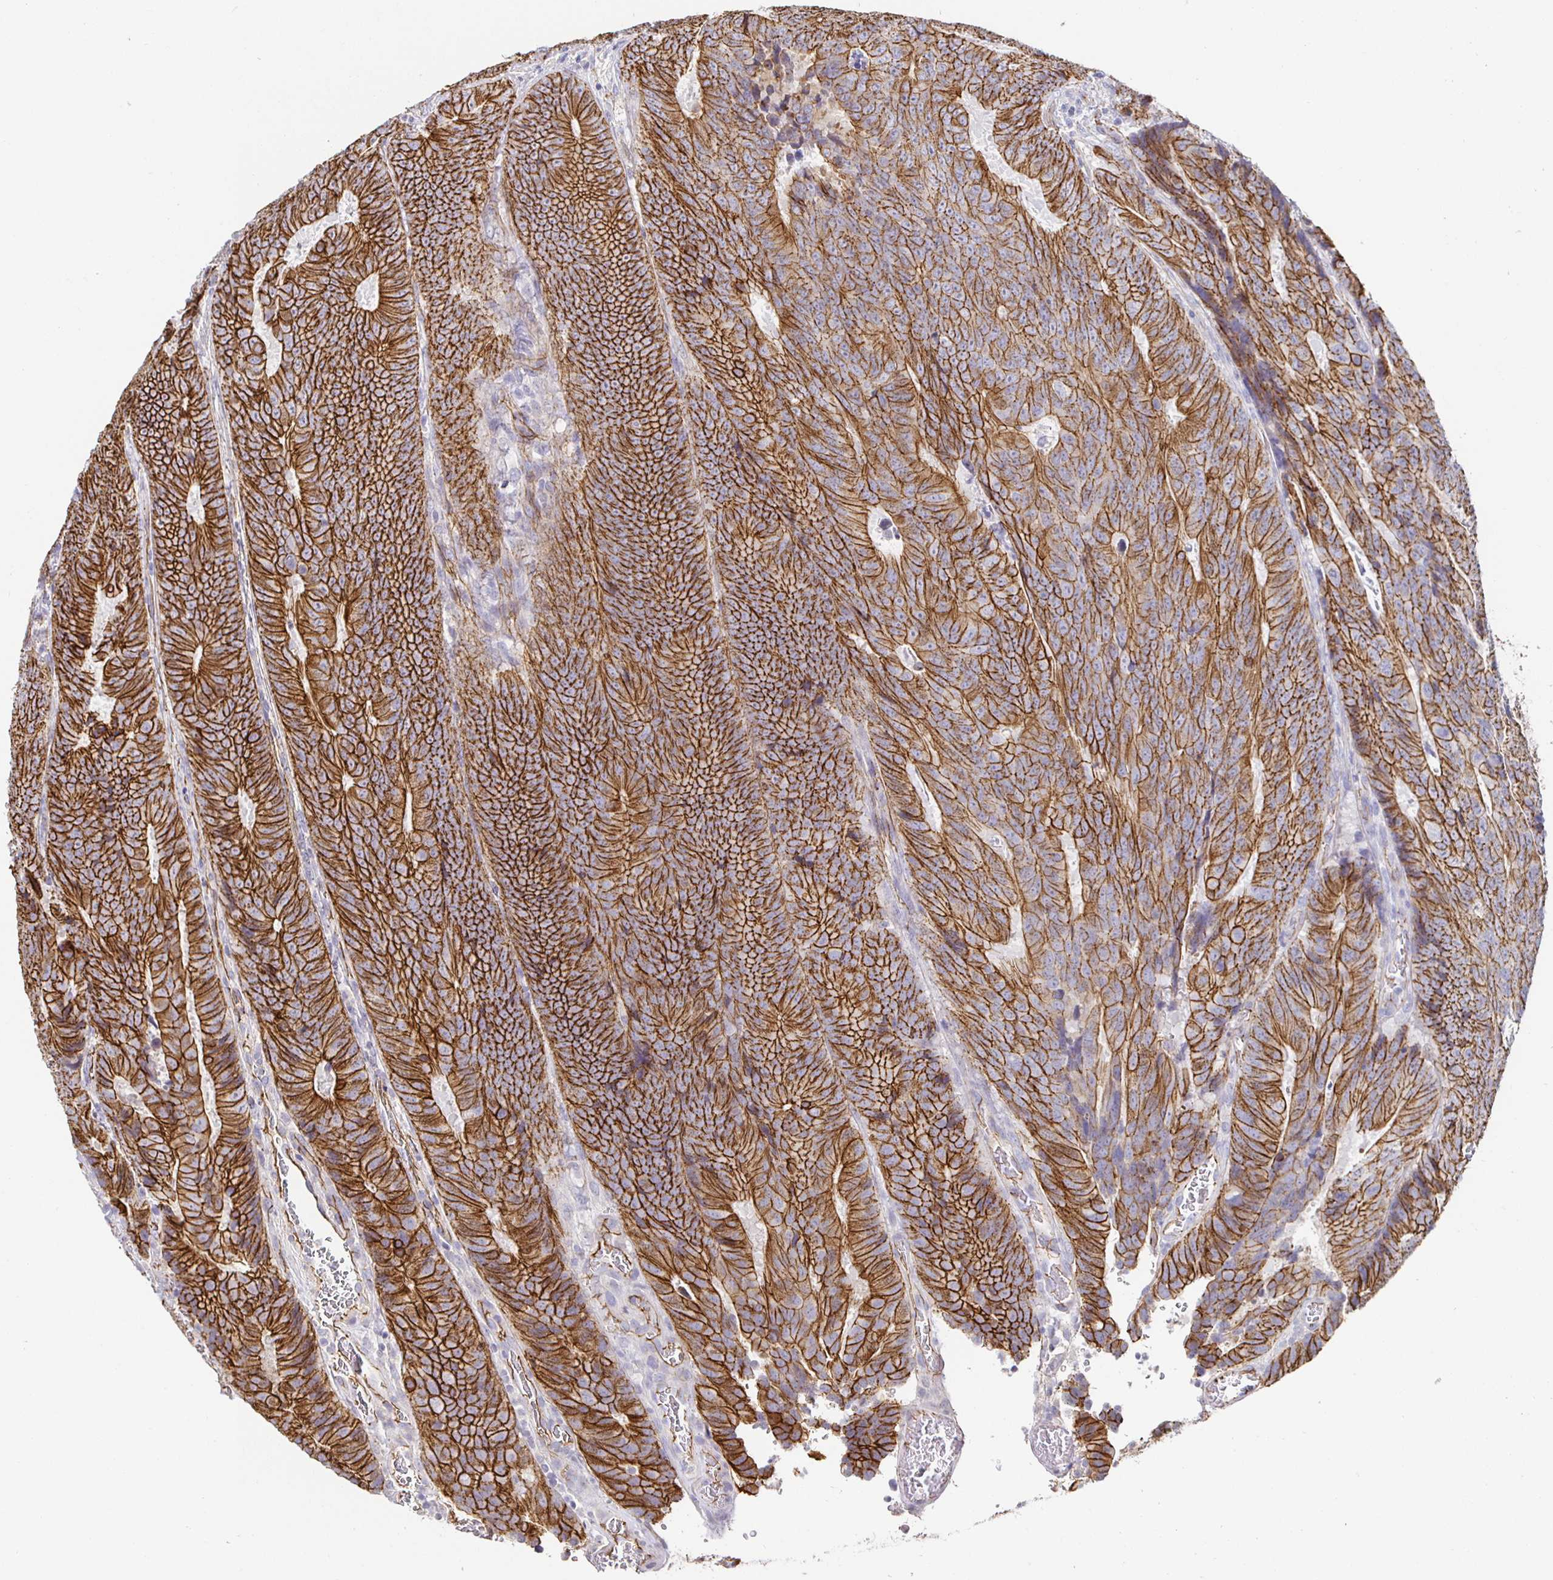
{"staining": {"intensity": "strong", "quantity": ">75%", "location": "cytoplasmic/membranous"}, "tissue": "colorectal cancer", "cell_type": "Tumor cells", "image_type": "cancer", "snomed": [{"axis": "morphology", "description": "Adenocarcinoma, NOS"}, {"axis": "topography", "description": "Colon"}], "caption": "The micrograph demonstrates a brown stain indicating the presence of a protein in the cytoplasmic/membranous of tumor cells in colorectal cancer (adenocarcinoma).", "gene": "PIWIL3", "patient": {"sex": "female", "age": 48}}